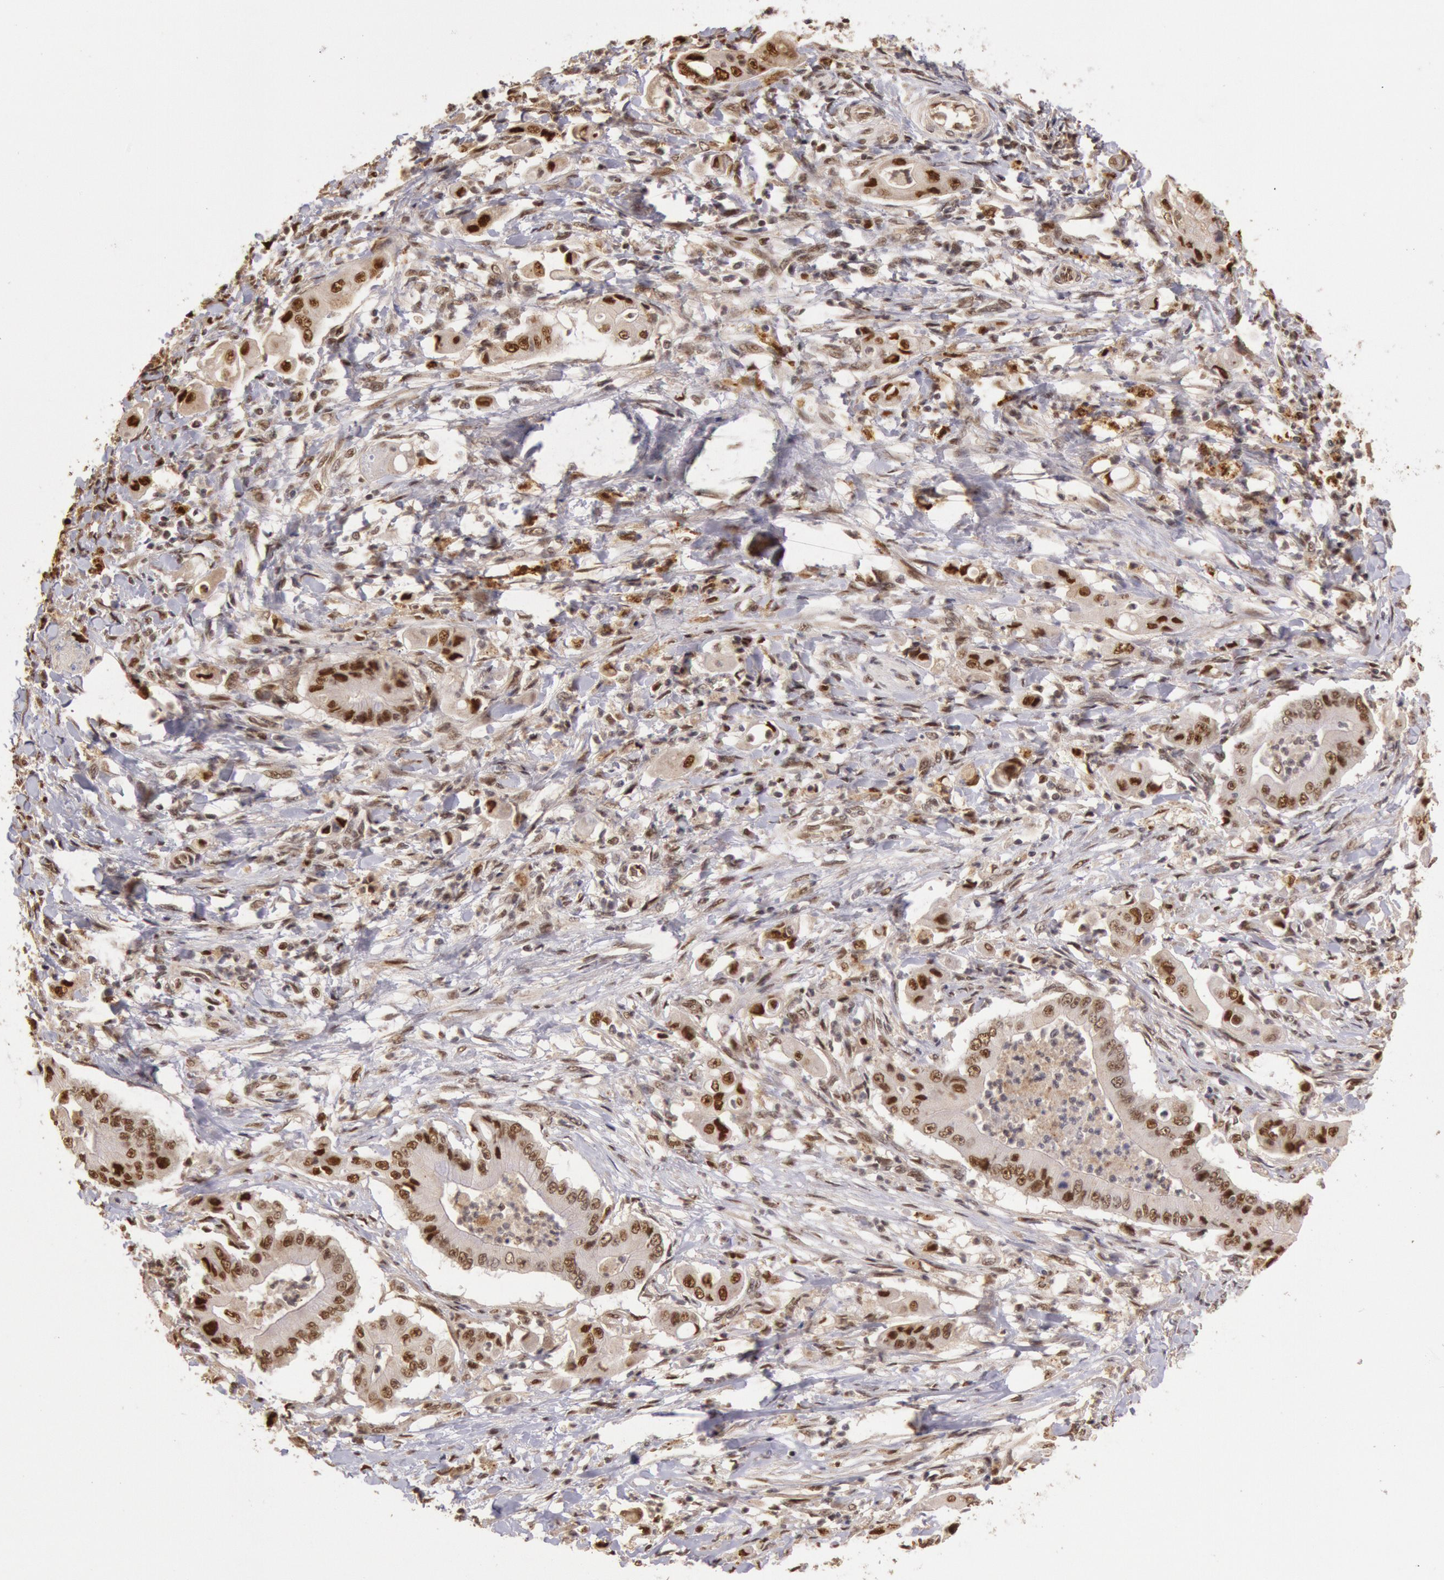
{"staining": {"intensity": "moderate", "quantity": "25%-75%", "location": "nuclear"}, "tissue": "pancreatic cancer", "cell_type": "Tumor cells", "image_type": "cancer", "snomed": [{"axis": "morphology", "description": "Adenocarcinoma, NOS"}, {"axis": "topography", "description": "Pancreas"}], "caption": "A brown stain shows moderate nuclear expression of a protein in human pancreatic cancer (adenocarcinoma) tumor cells.", "gene": "LIG4", "patient": {"sex": "male", "age": 62}}